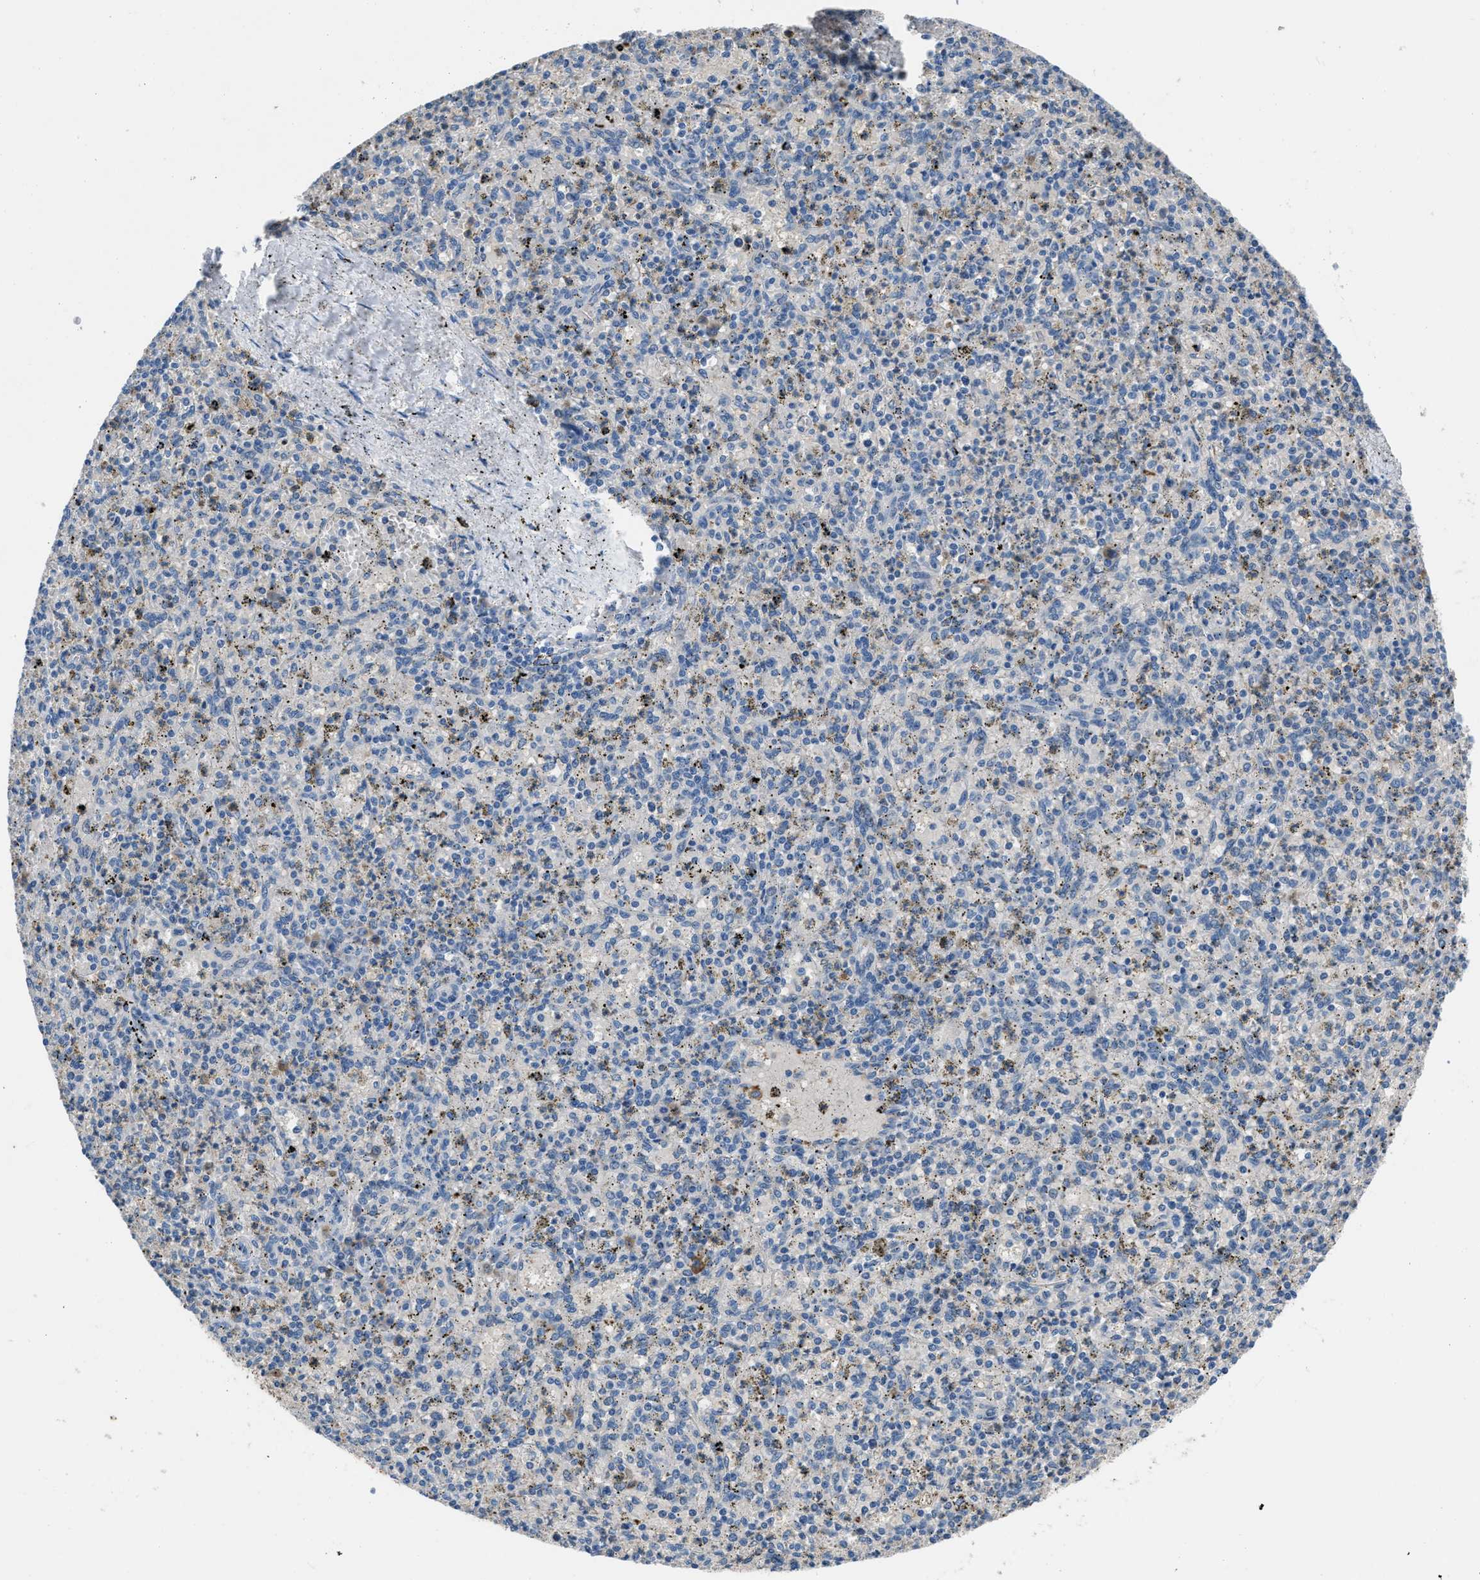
{"staining": {"intensity": "weak", "quantity": "<25%", "location": "cytoplasmic/membranous"}, "tissue": "spleen", "cell_type": "Cells in red pulp", "image_type": "normal", "snomed": [{"axis": "morphology", "description": "Normal tissue, NOS"}, {"axis": "topography", "description": "Spleen"}], "caption": "This is an immunohistochemistry micrograph of unremarkable spleen. There is no positivity in cells in red pulp.", "gene": "STC1", "patient": {"sex": "male", "age": 72}}